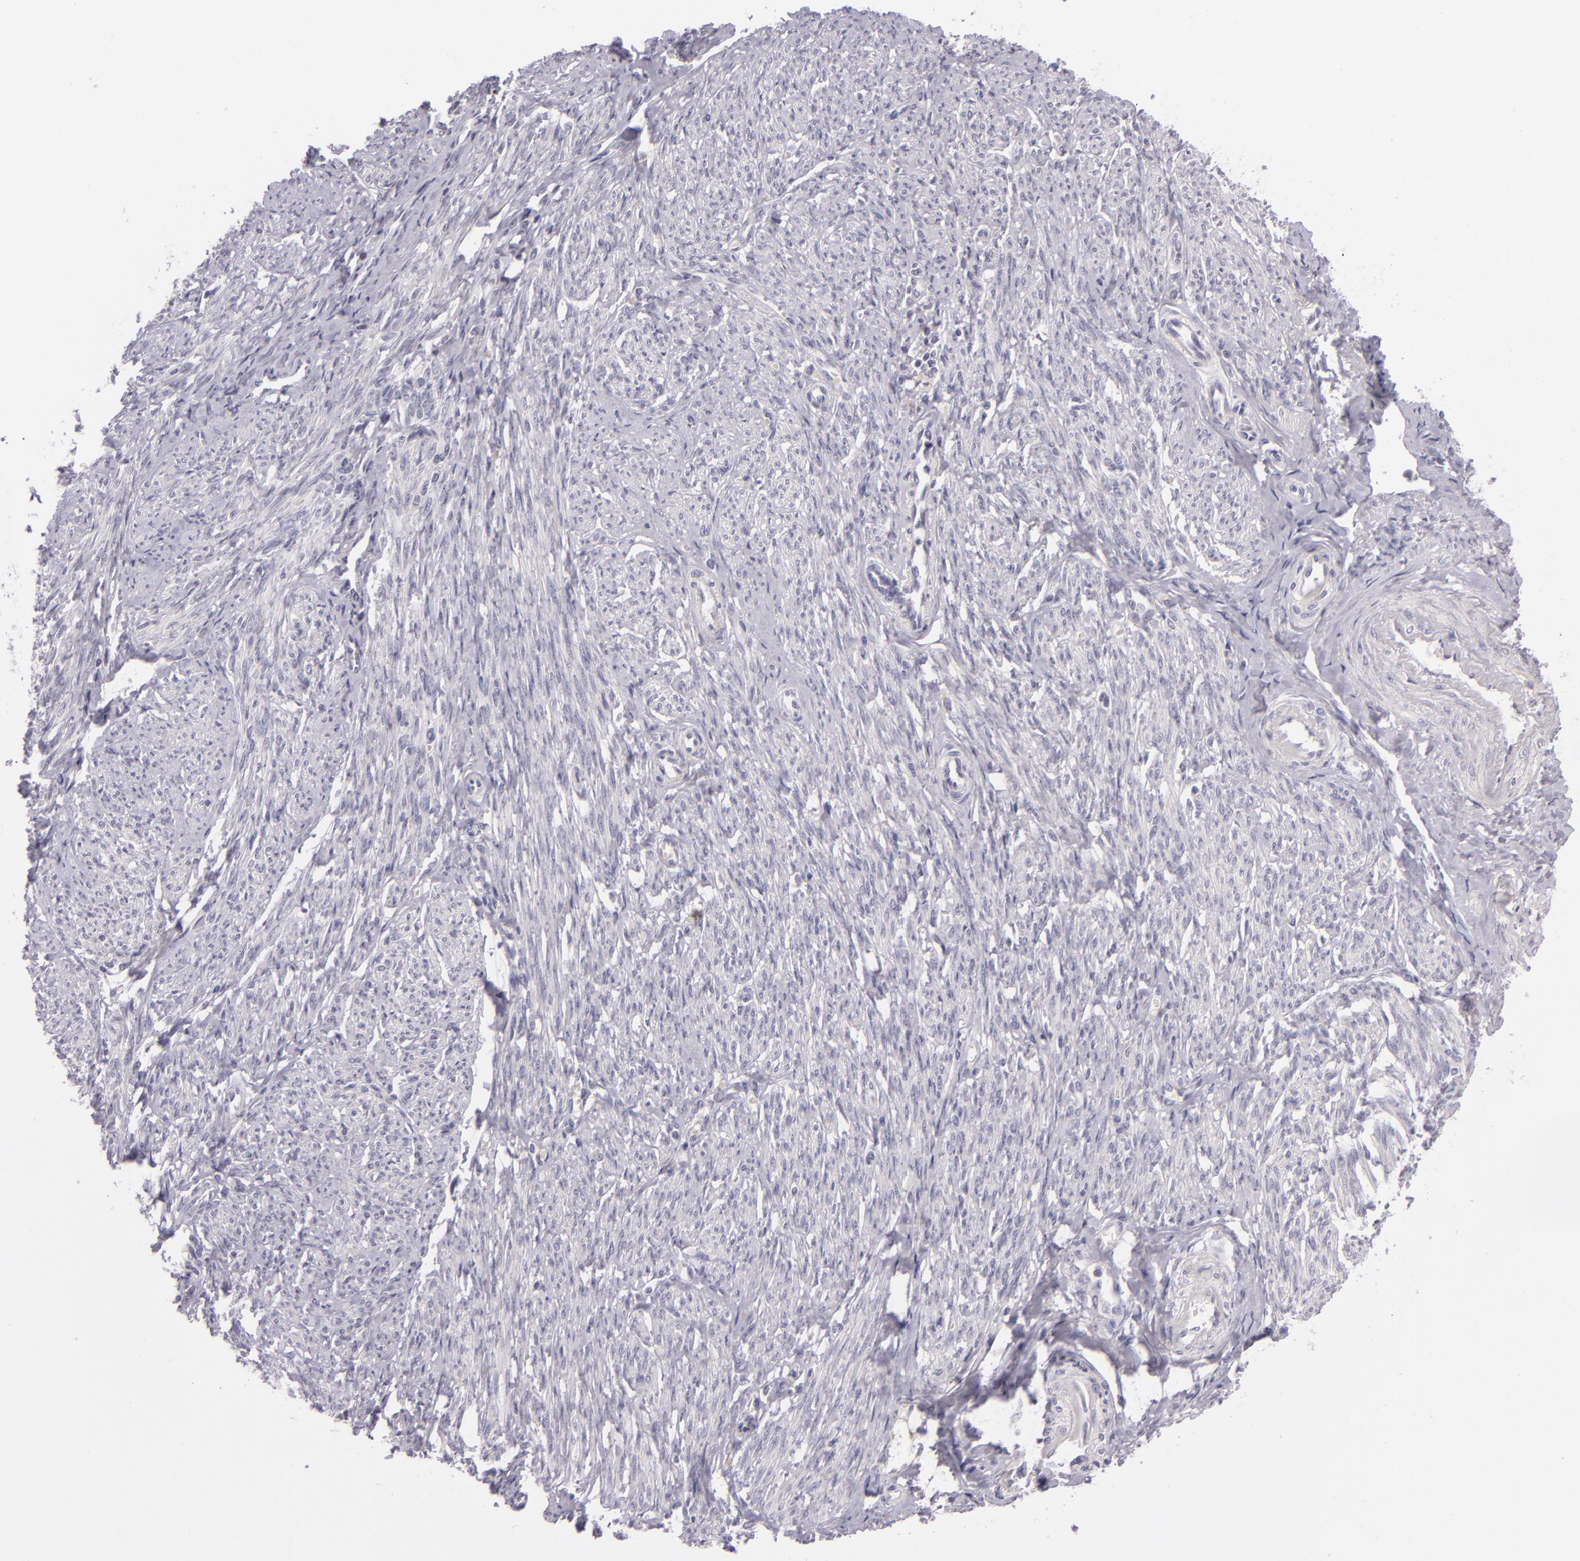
{"staining": {"intensity": "negative", "quantity": "none", "location": "none"}, "tissue": "smooth muscle", "cell_type": "Smooth muscle cells", "image_type": "normal", "snomed": [{"axis": "morphology", "description": "Normal tissue, NOS"}, {"axis": "topography", "description": "Smooth muscle"}, {"axis": "topography", "description": "Cervix"}], "caption": "High power microscopy photomicrograph of an IHC image of benign smooth muscle, revealing no significant expression in smooth muscle cells. (Stains: DAB (3,3'-diaminobenzidine) IHC with hematoxylin counter stain, Microscopy: brightfield microscopy at high magnification).", "gene": "DAG1", "patient": {"sex": "female", "age": 70}}